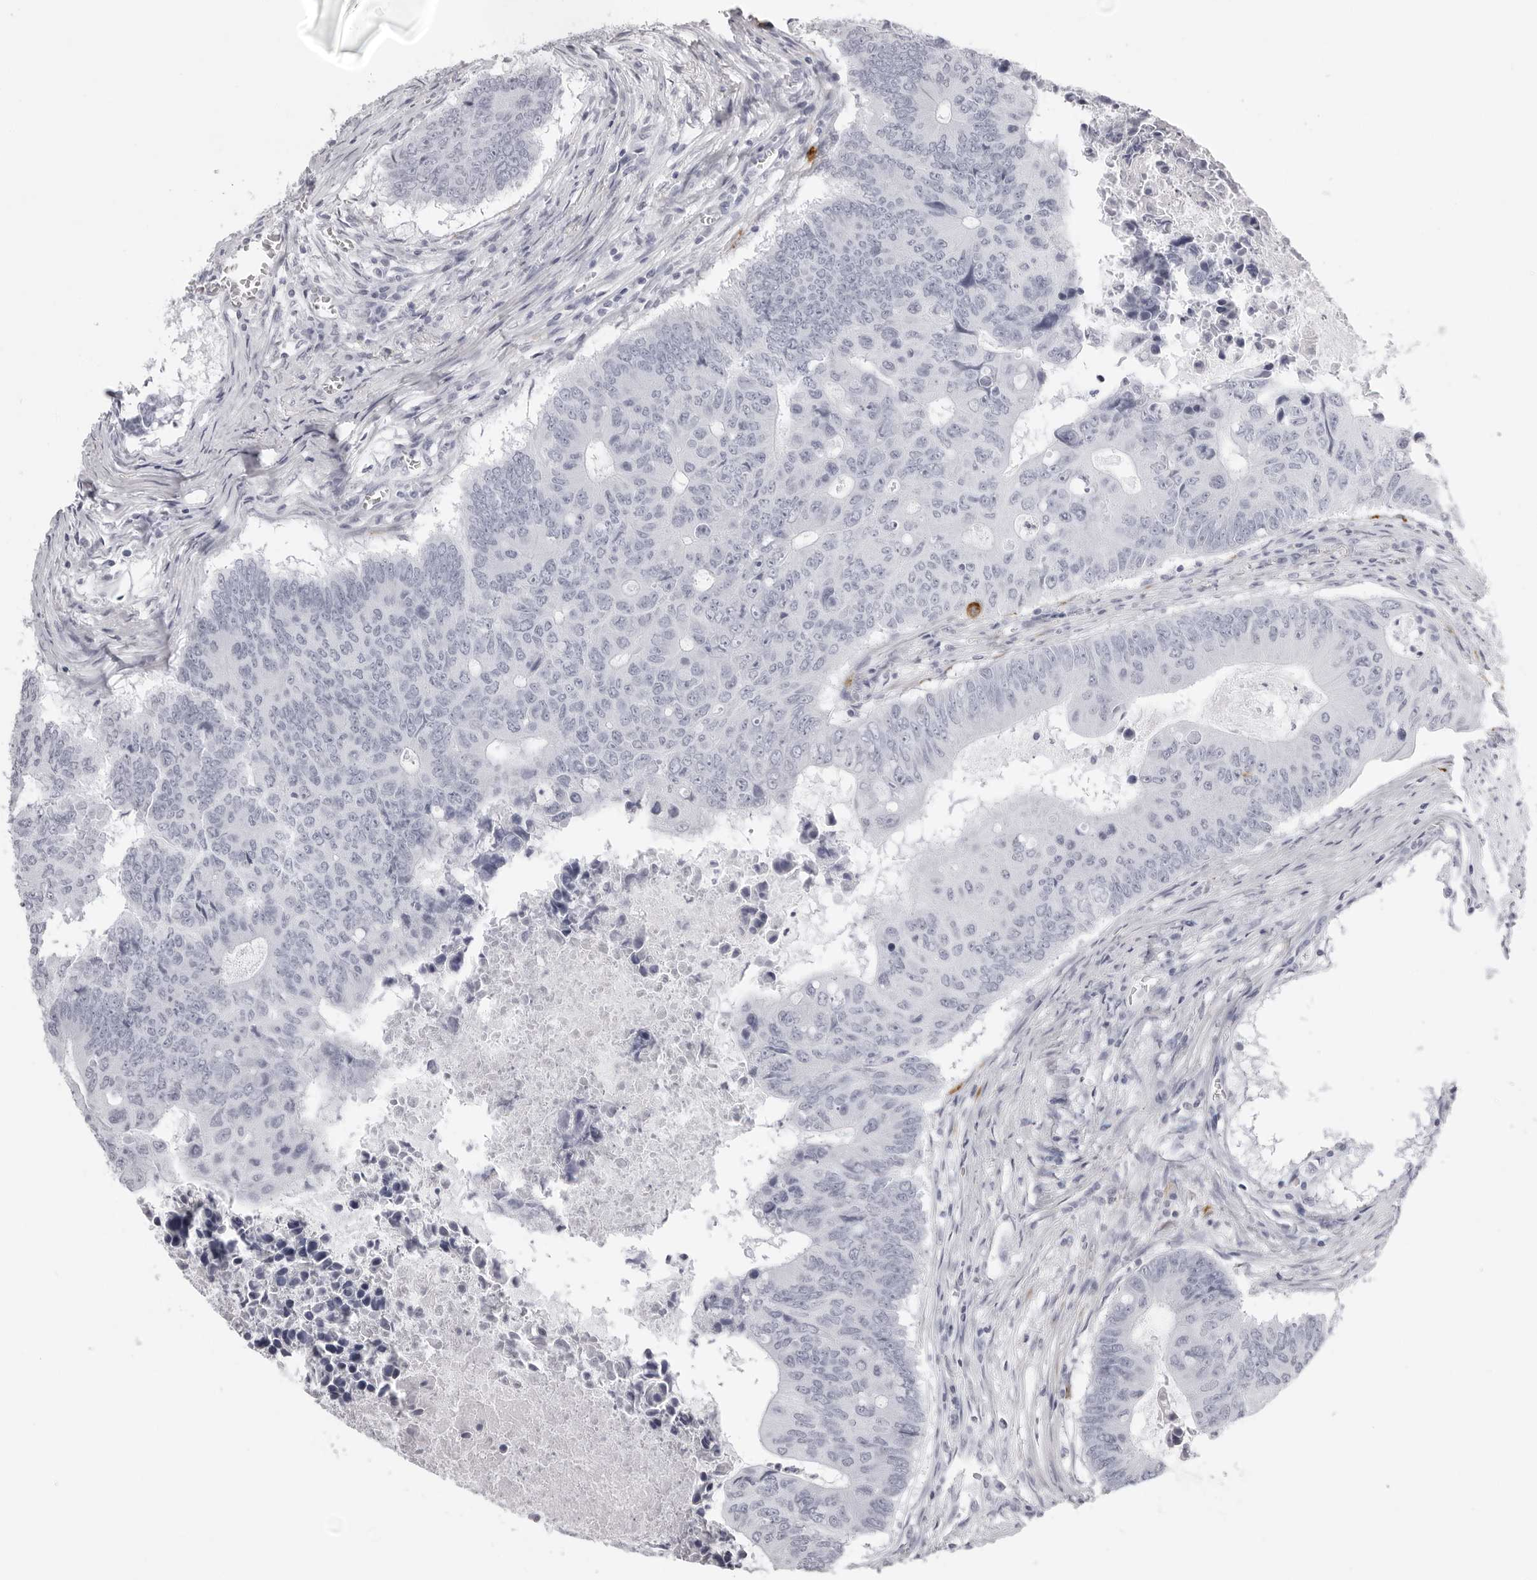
{"staining": {"intensity": "negative", "quantity": "none", "location": "none"}, "tissue": "colorectal cancer", "cell_type": "Tumor cells", "image_type": "cancer", "snomed": [{"axis": "morphology", "description": "Adenocarcinoma, NOS"}, {"axis": "topography", "description": "Colon"}], "caption": "This micrograph is of colorectal cancer (adenocarcinoma) stained with IHC to label a protein in brown with the nuclei are counter-stained blue. There is no expression in tumor cells.", "gene": "CST1", "patient": {"sex": "male", "age": 87}}